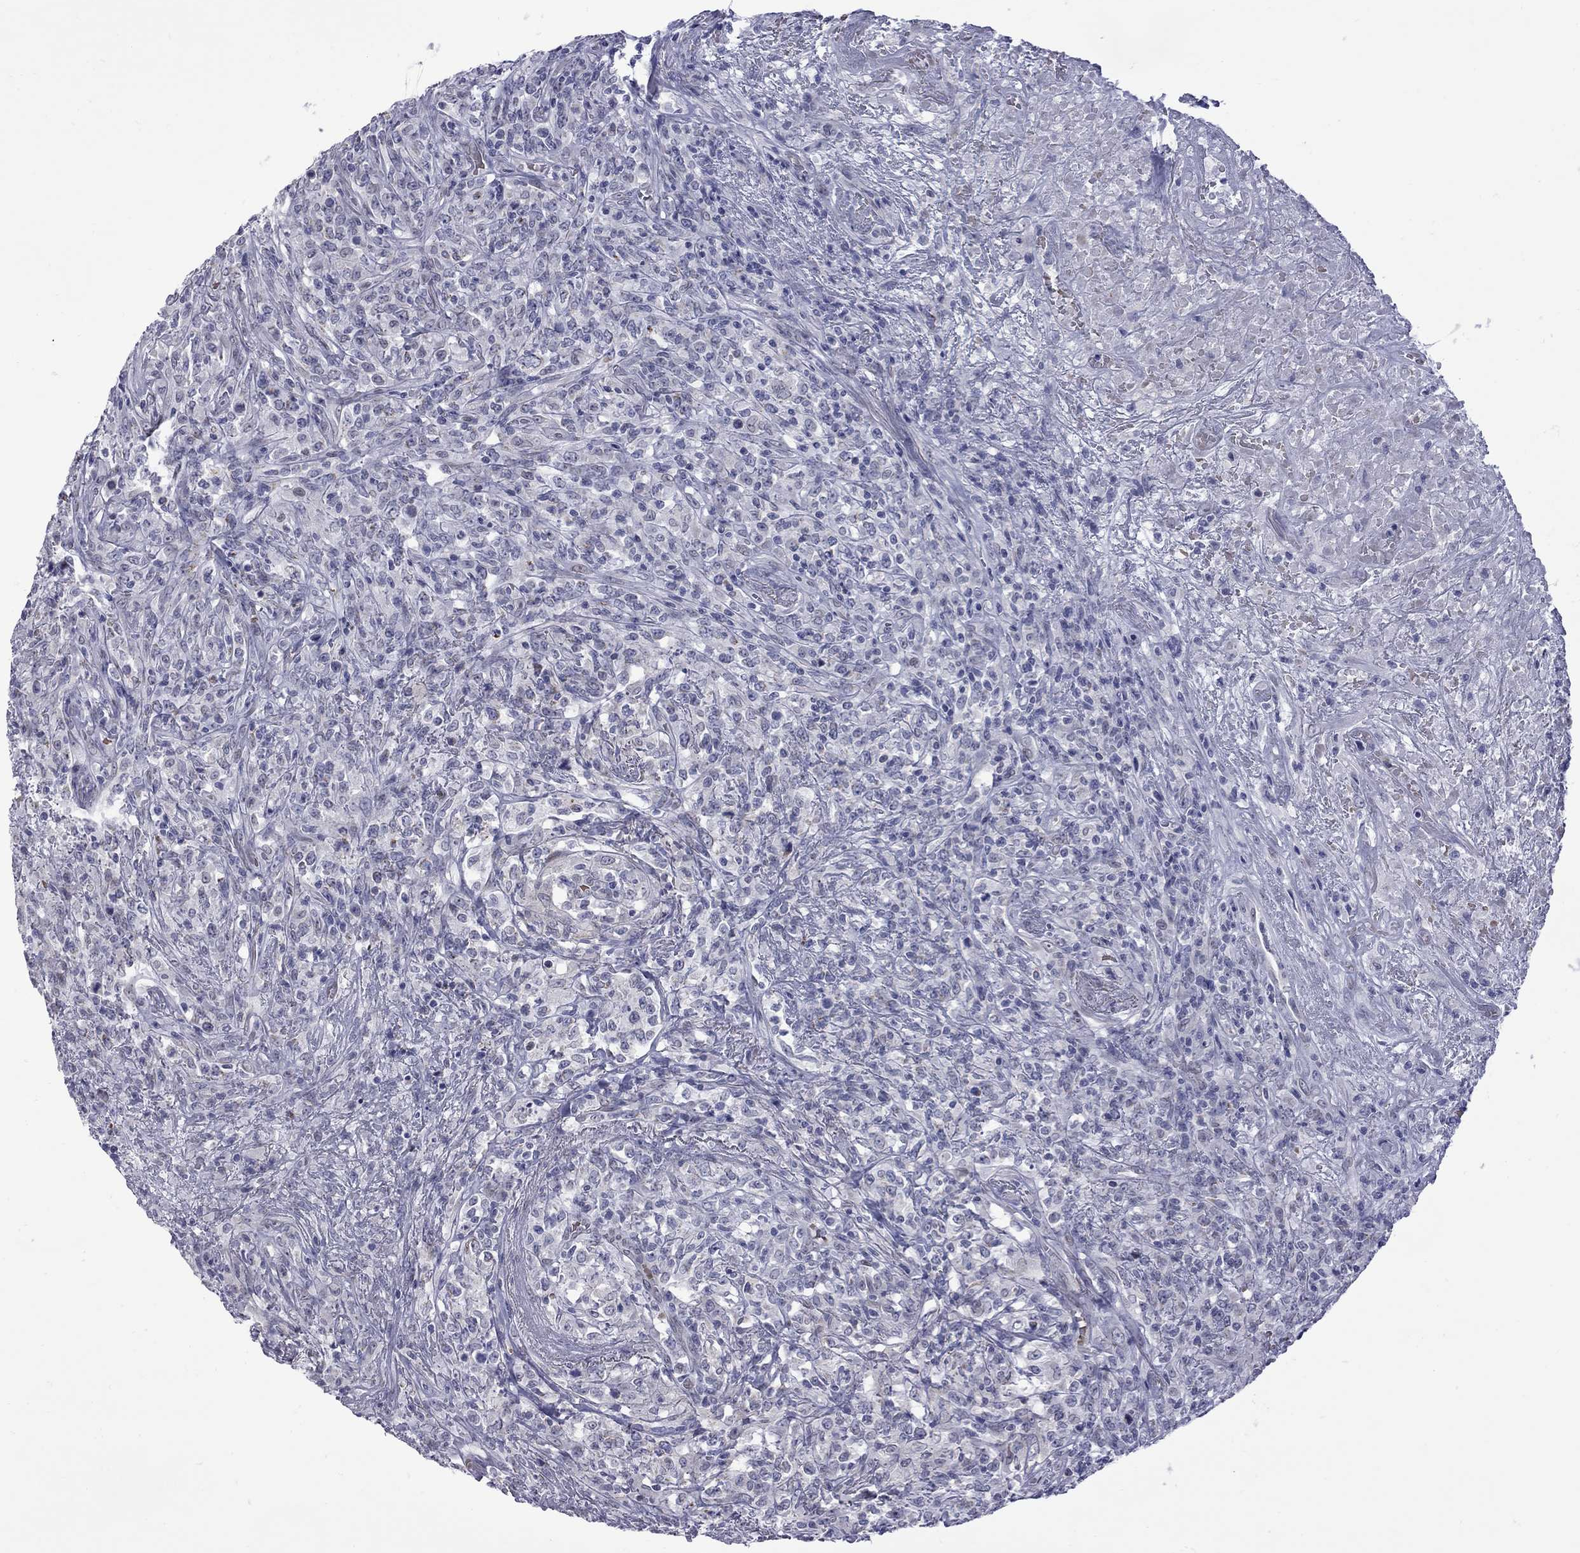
{"staining": {"intensity": "negative", "quantity": "none", "location": "none"}, "tissue": "lymphoma", "cell_type": "Tumor cells", "image_type": "cancer", "snomed": [{"axis": "morphology", "description": "Malignant lymphoma, non-Hodgkin's type, High grade"}, {"axis": "topography", "description": "Lung"}], "caption": "Histopathology image shows no significant protein positivity in tumor cells of malignant lymphoma, non-Hodgkin's type (high-grade). (DAB (3,3'-diaminobenzidine) immunohistochemistry visualized using brightfield microscopy, high magnification).", "gene": "CLTCL1", "patient": {"sex": "male", "age": 79}}